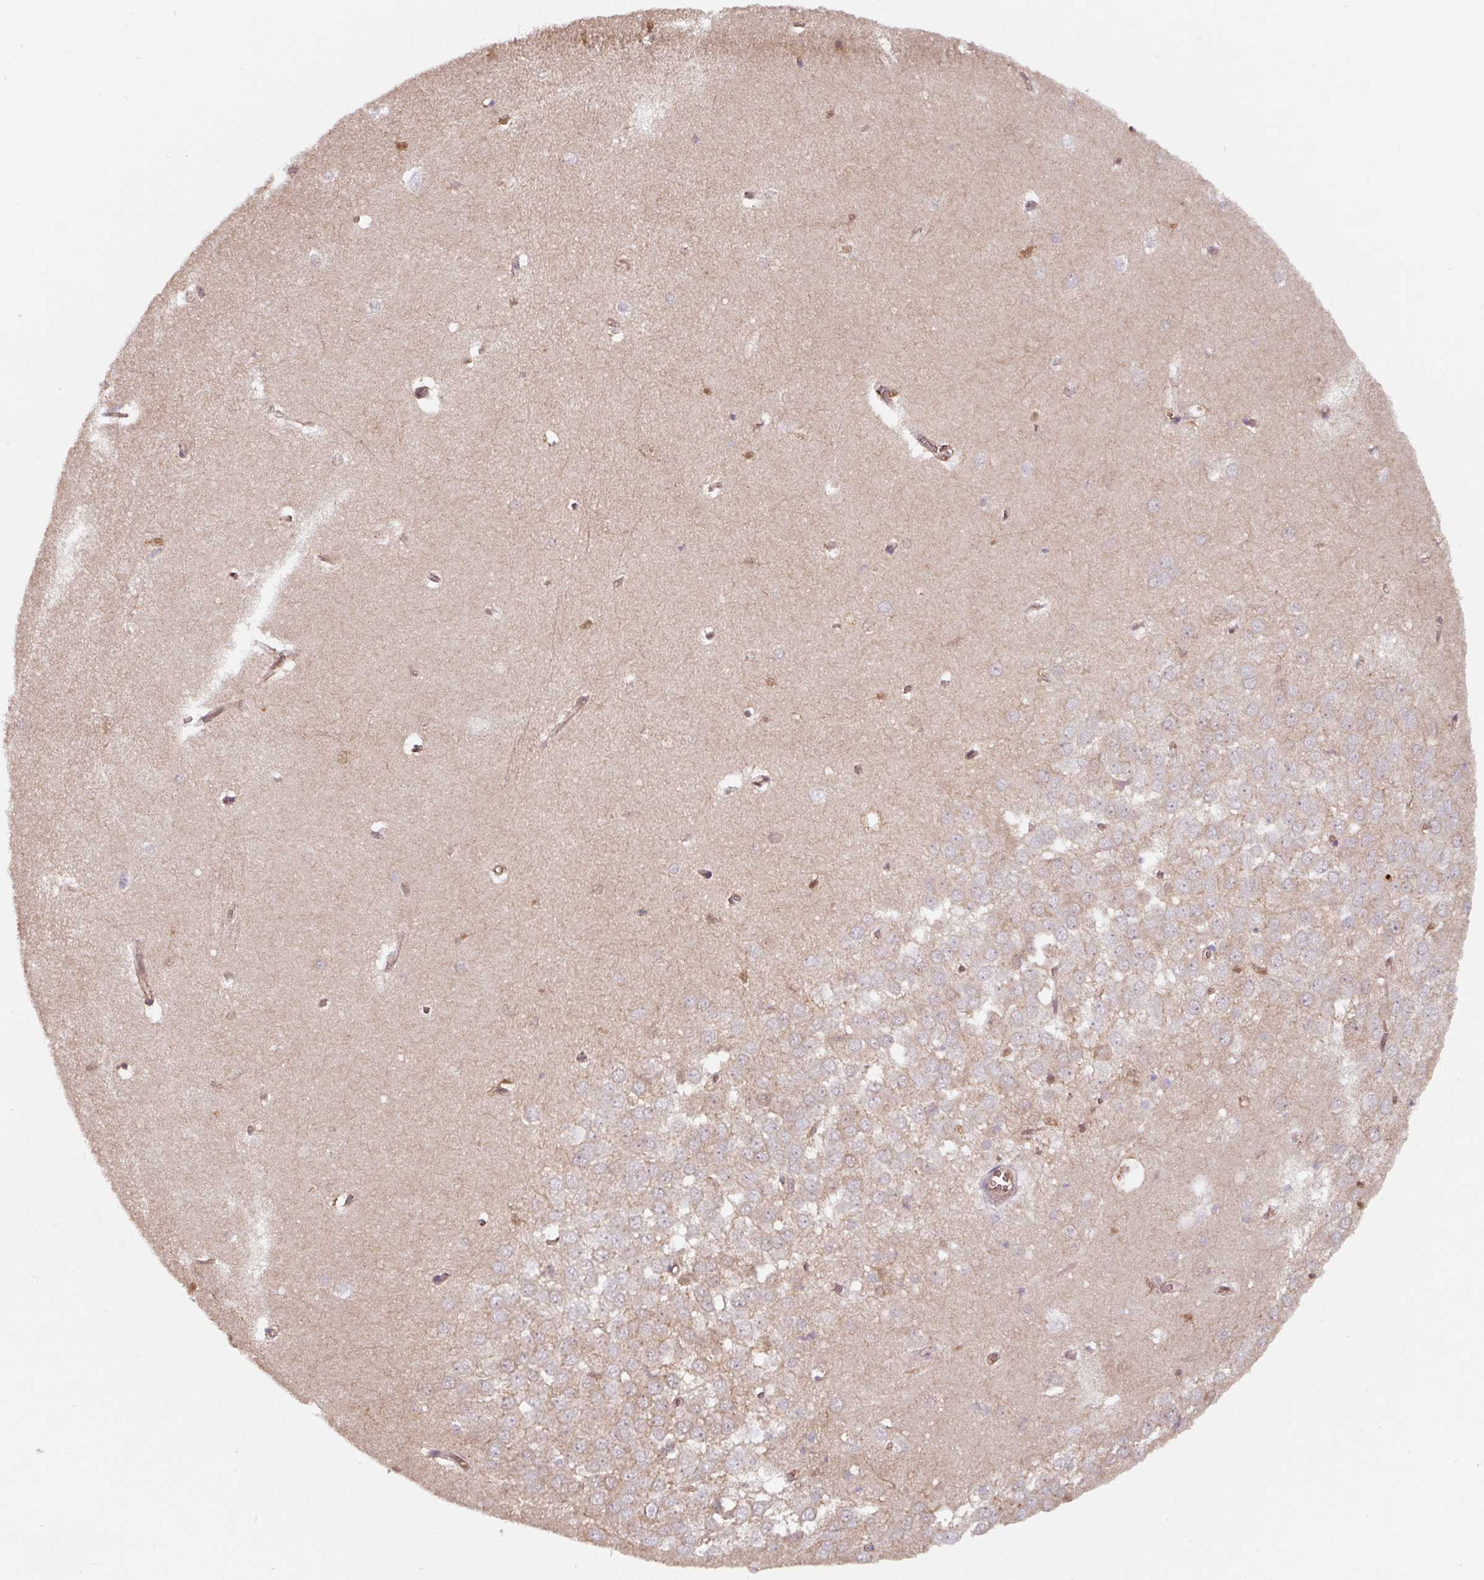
{"staining": {"intensity": "moderate", "quantity": "25%-75%", "location": "cytoplasmic/membranous"}, "tissue": "hippocampus", "cell_type": "Glial cells", "image_type": "normal", "snomed": [{"axis": "morphology", "description": "Normal tissue, NOS"}, {"axis": "topography", "description": "Hippocampus"}], "caption": "Human hippocampus stained with a brown dye shows moderate cytoplasmic/membranous positive expression in approximately 25%-75% of glial cells.", "gene": "ST13", "patient": {"sex": "female", "age": 64}}